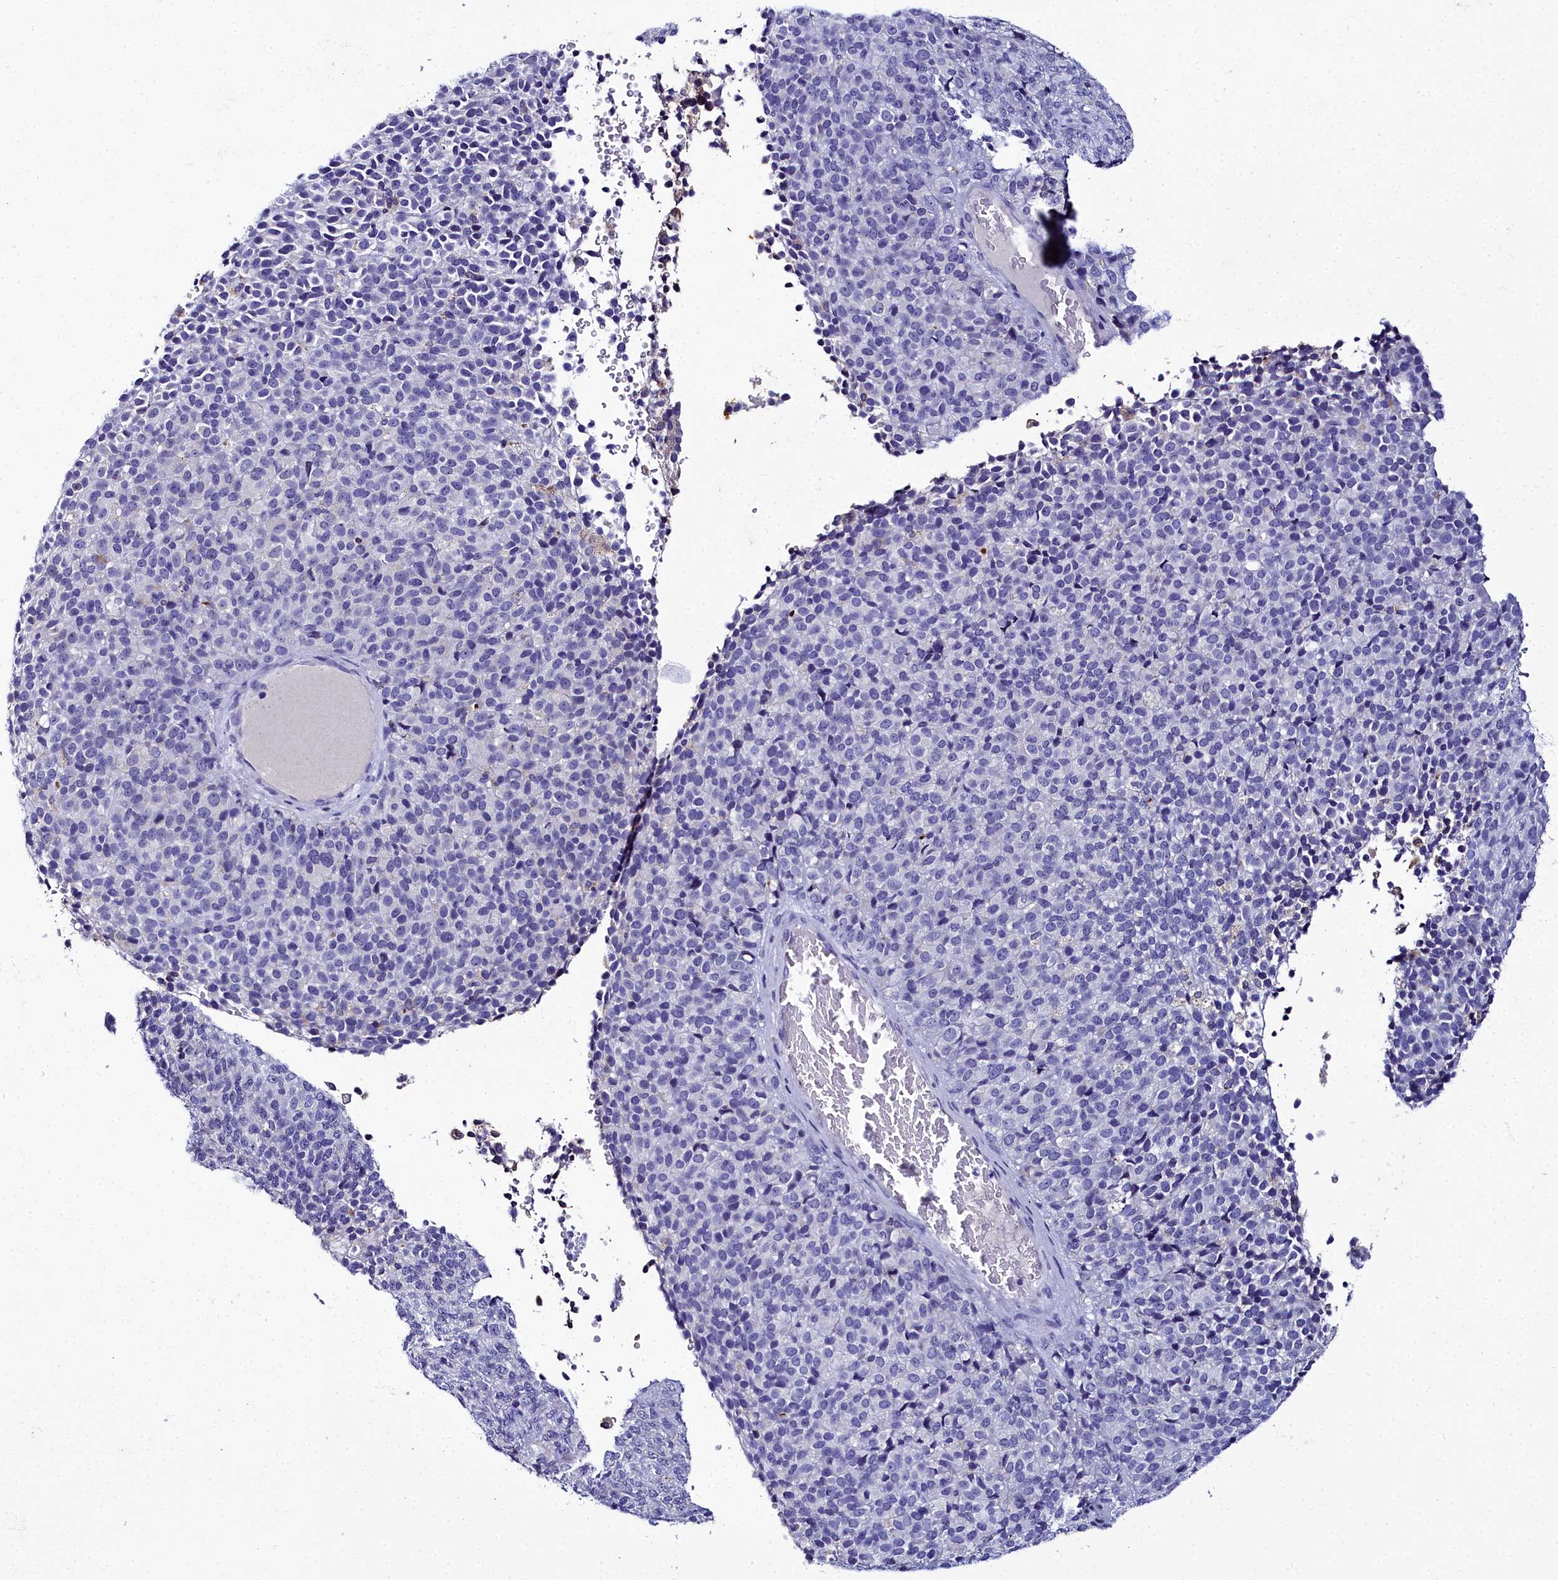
{"staining": {"intensity": "negative", "quantity": "none", "location": "none"}, "tissue": "melanoma", "cell_type": "Tumor cells", "image_type": "cancer", "snomed": [{"axis": "morphology", "description": "Malignant melanoma, Metastatic site"}, {"axis": "topography", "description": "Brain"}], "caption": "Malignant melanoma (metastatic site) was stained to show a protein in brown. There is no significant staining in tumor cells.", "gene": "ELAPOR2", "patient": {"sex": "female", "age": 56}}